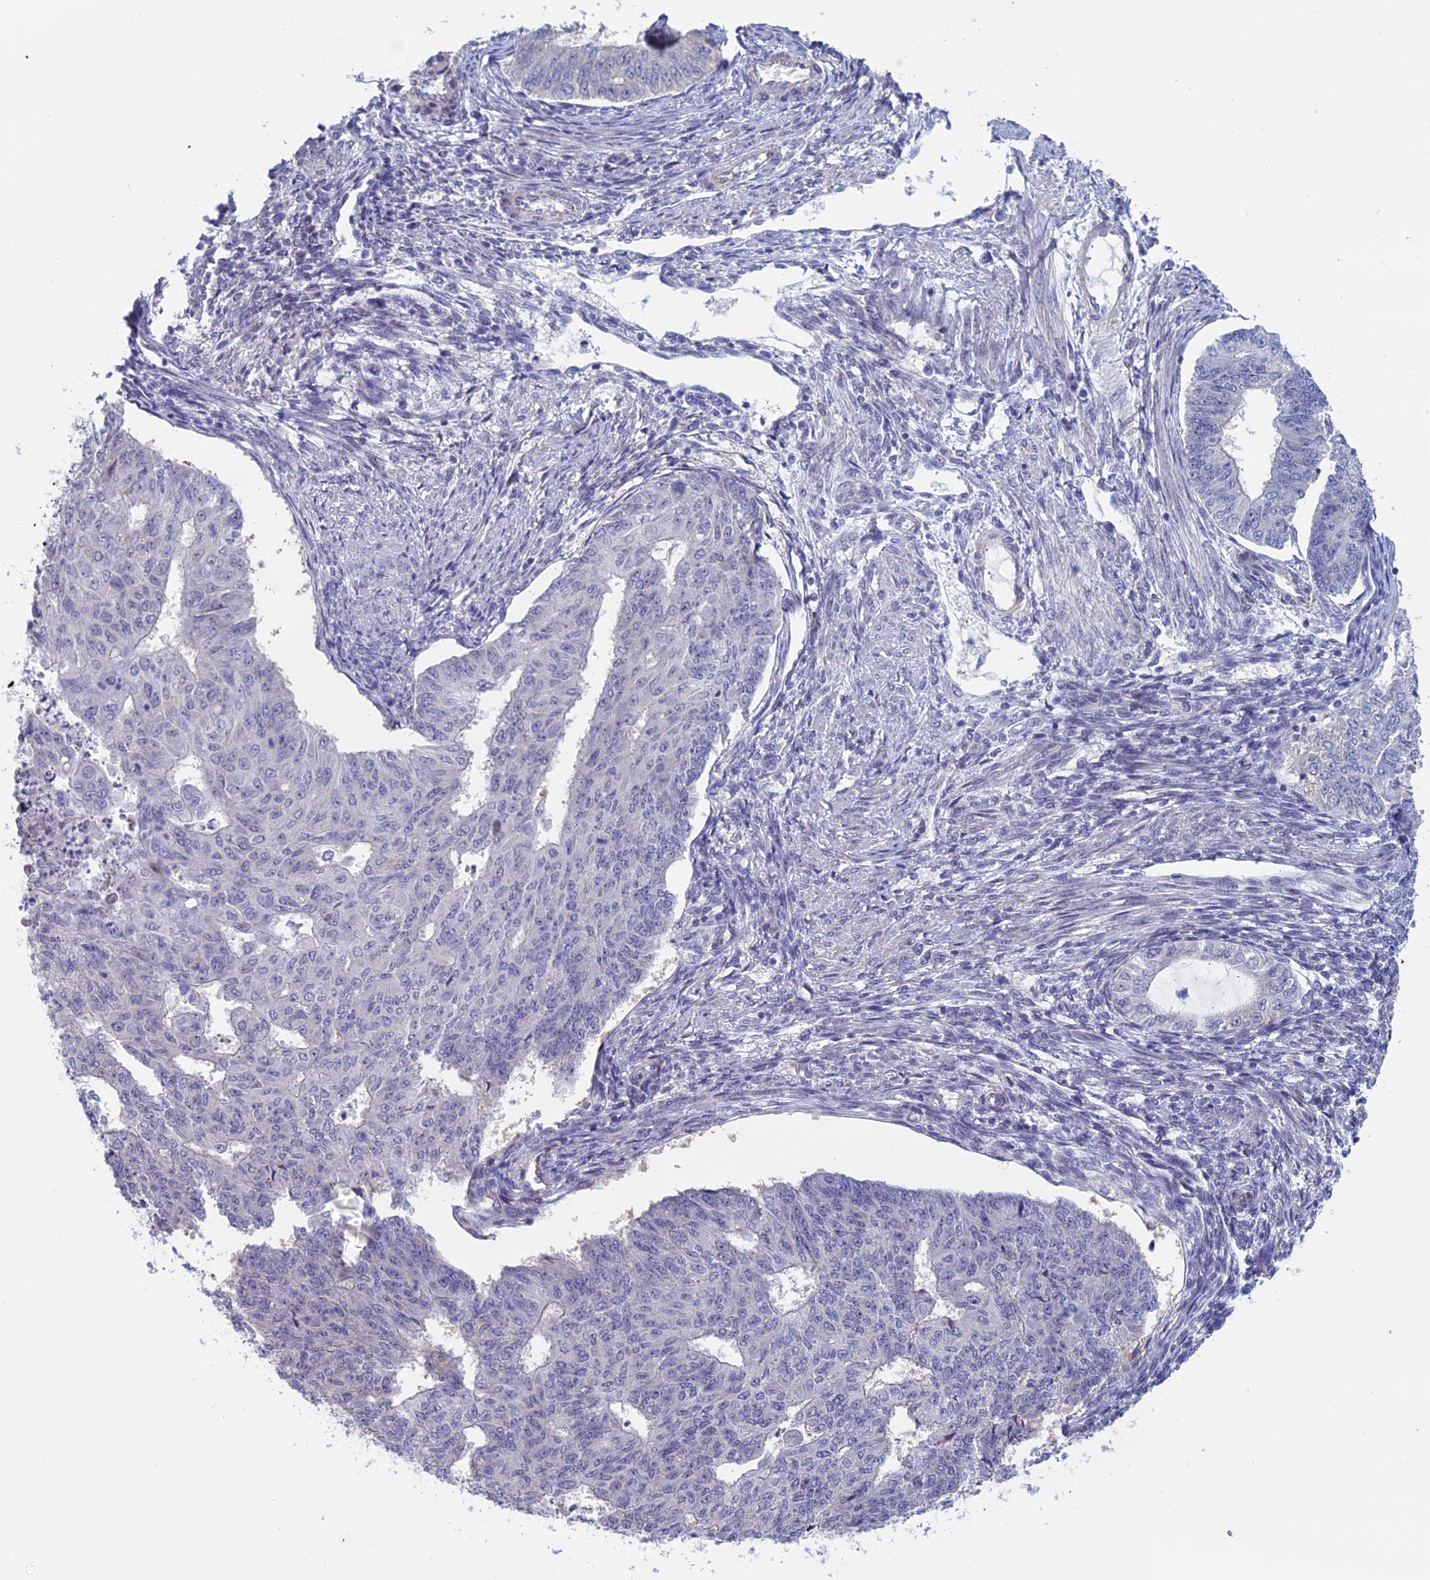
{"staining": {"intensity": "negative", "quantity": "none", "location": "none"}, "tissue": "endometrial cancer", "cell_type": "Tumor cells", "image_type": "cancer", "snomed": [{"axis": "morphology", "description": "Adenocarcinoma, NOS"}, {"axis": "topography", "description": "Endometrium"}], "caption": "A high-resolution image shows immunohistochemistry staining of endometrial cancer, which shows no significant positivity in tumor cells.", "gene": "BCL2L10", "patient": {"sex": "female", "age": 32}}